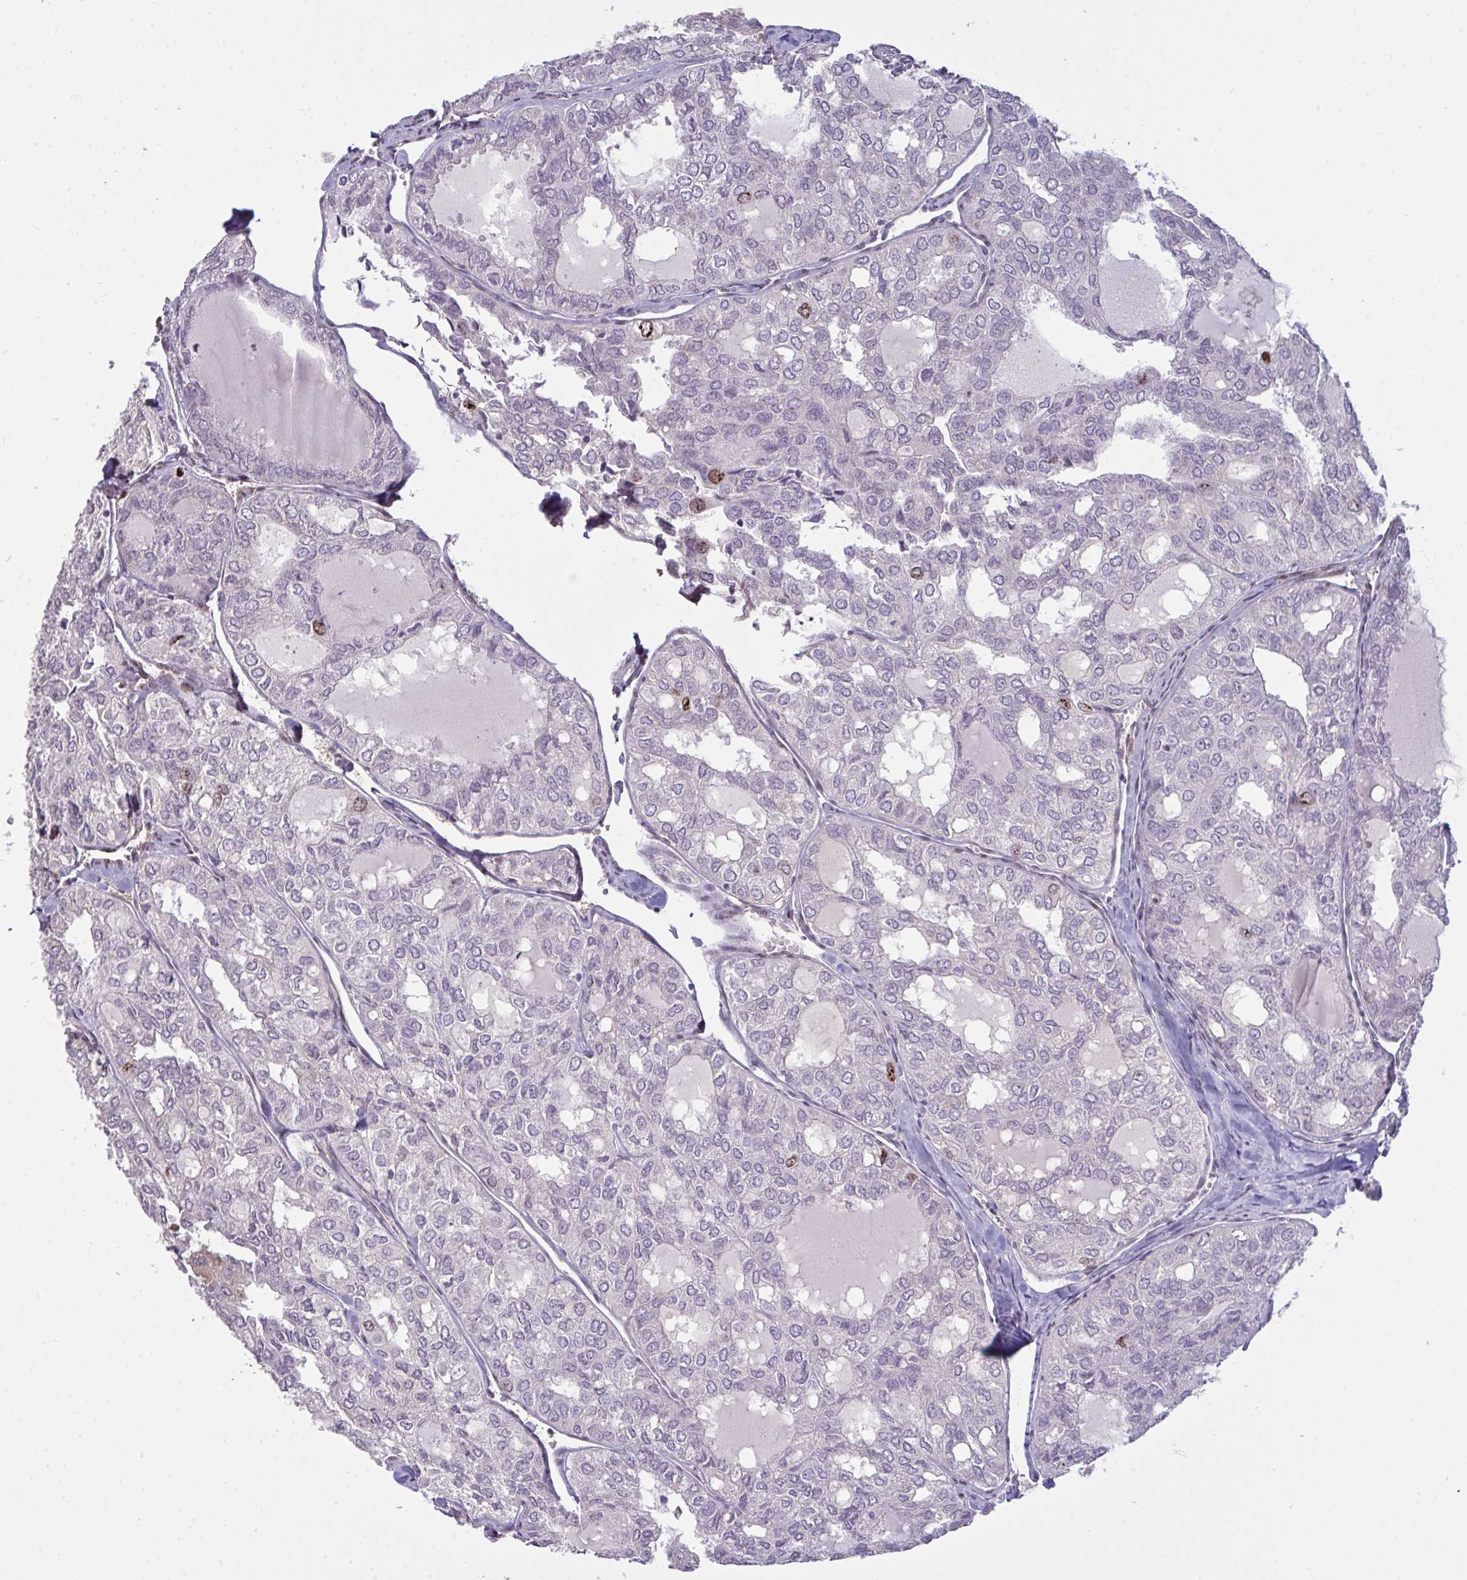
{"staining": {"intensity": "moderate", "quantity": "<25%", "location": "nuclear"}, "tissue": "thyroid cancer", "cell_type": "Tumor cells", "image_type": "cancer", "snomed": [{"axis": "morphology", "description": "Follicular adenoma carcinoma, NOS"}, {"axis": "topography", "description": "Thyroid gland"}], "caption": "Human thyroid cancer stained with a brown dye displays moderate nuclear positive expression in about <25% of tumor cells.", "gene": "SETD7", "patient": {"sex": "male", "age": 75}}